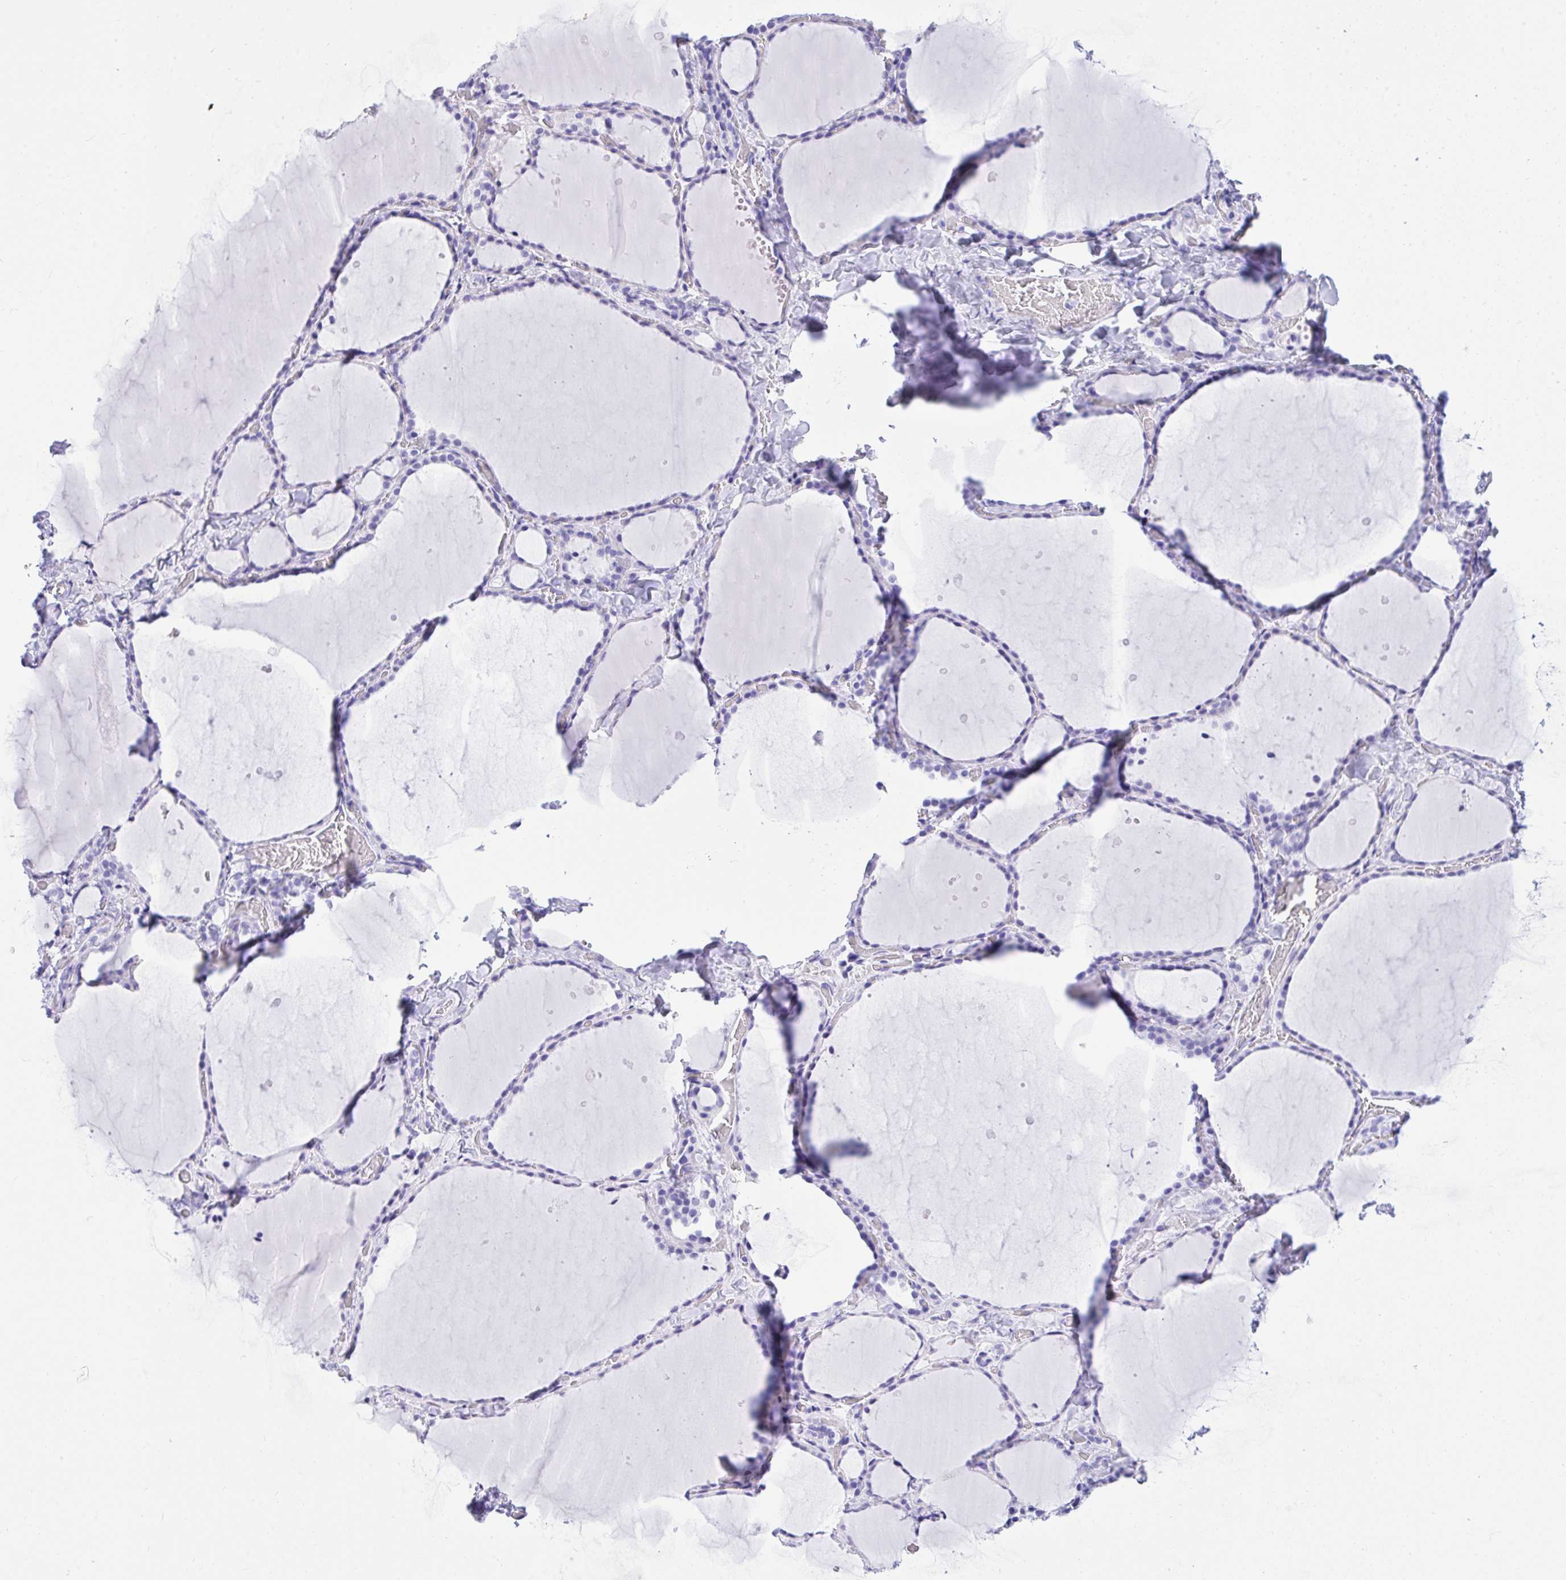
{"staining": {"intensity": "negative", "quantity": "none", "location": "none"}, "tissue": "thyroid gland", "cell_type": "Glandular cells", "image_type": "normal", "snomed": [{"axis": "morphology", "description": "Normal tissue, NOS"}, {"axis": "topography", "description": "Thyroid gland"}], "caption": "Immunohistochemistry (IHC) photomicrograph of unremarkable thyroid gland: human thyroid gland stained with DAB displays no significant protein staining in glandular cells.", "gene": "TLN2", "patient": {"sex": "female", "age": 36}}